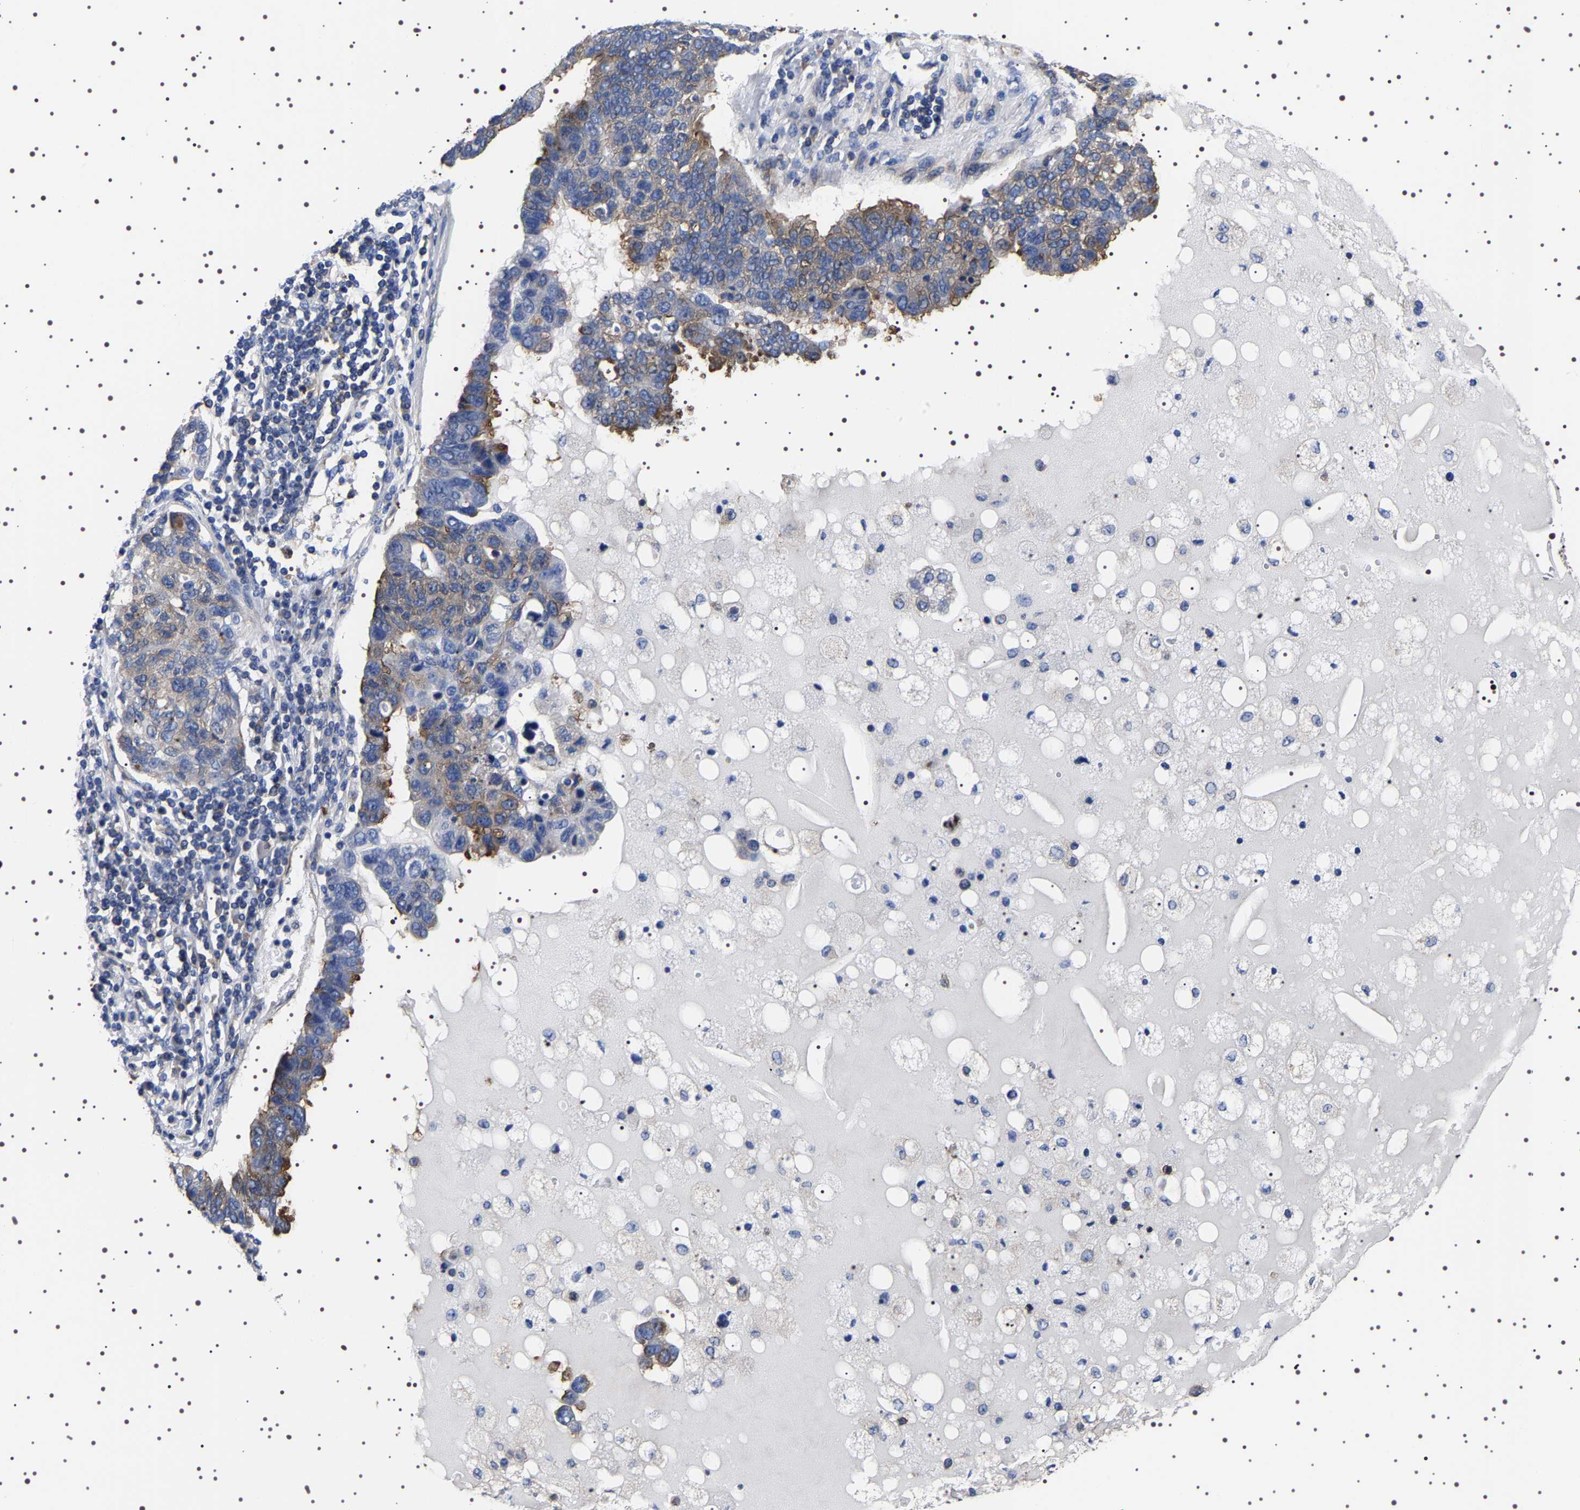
{"staining": {"intensity": "moderate", "quantity": "<25%", "location": "cytoplasmic/membranous"}, "tissue": "pancreatic cancer", "cell_type": "Tumor cells", "image_type": "cancer", "snomed": [{"axis": "morphology", "description": "Adenocarcinoma, NOS"}, {"axis": "topography", "description": "Pancreas"}], "caption": "This micrograph exhibits immunohistochemistry staining of human pancreatic cancer (adenocarcinoma), with low moderate cytoplasmic/membranous staining in approximately <25% of tumor cells.", "gene": "DARS1", "patient": {"sex": "female", "age": 61}}